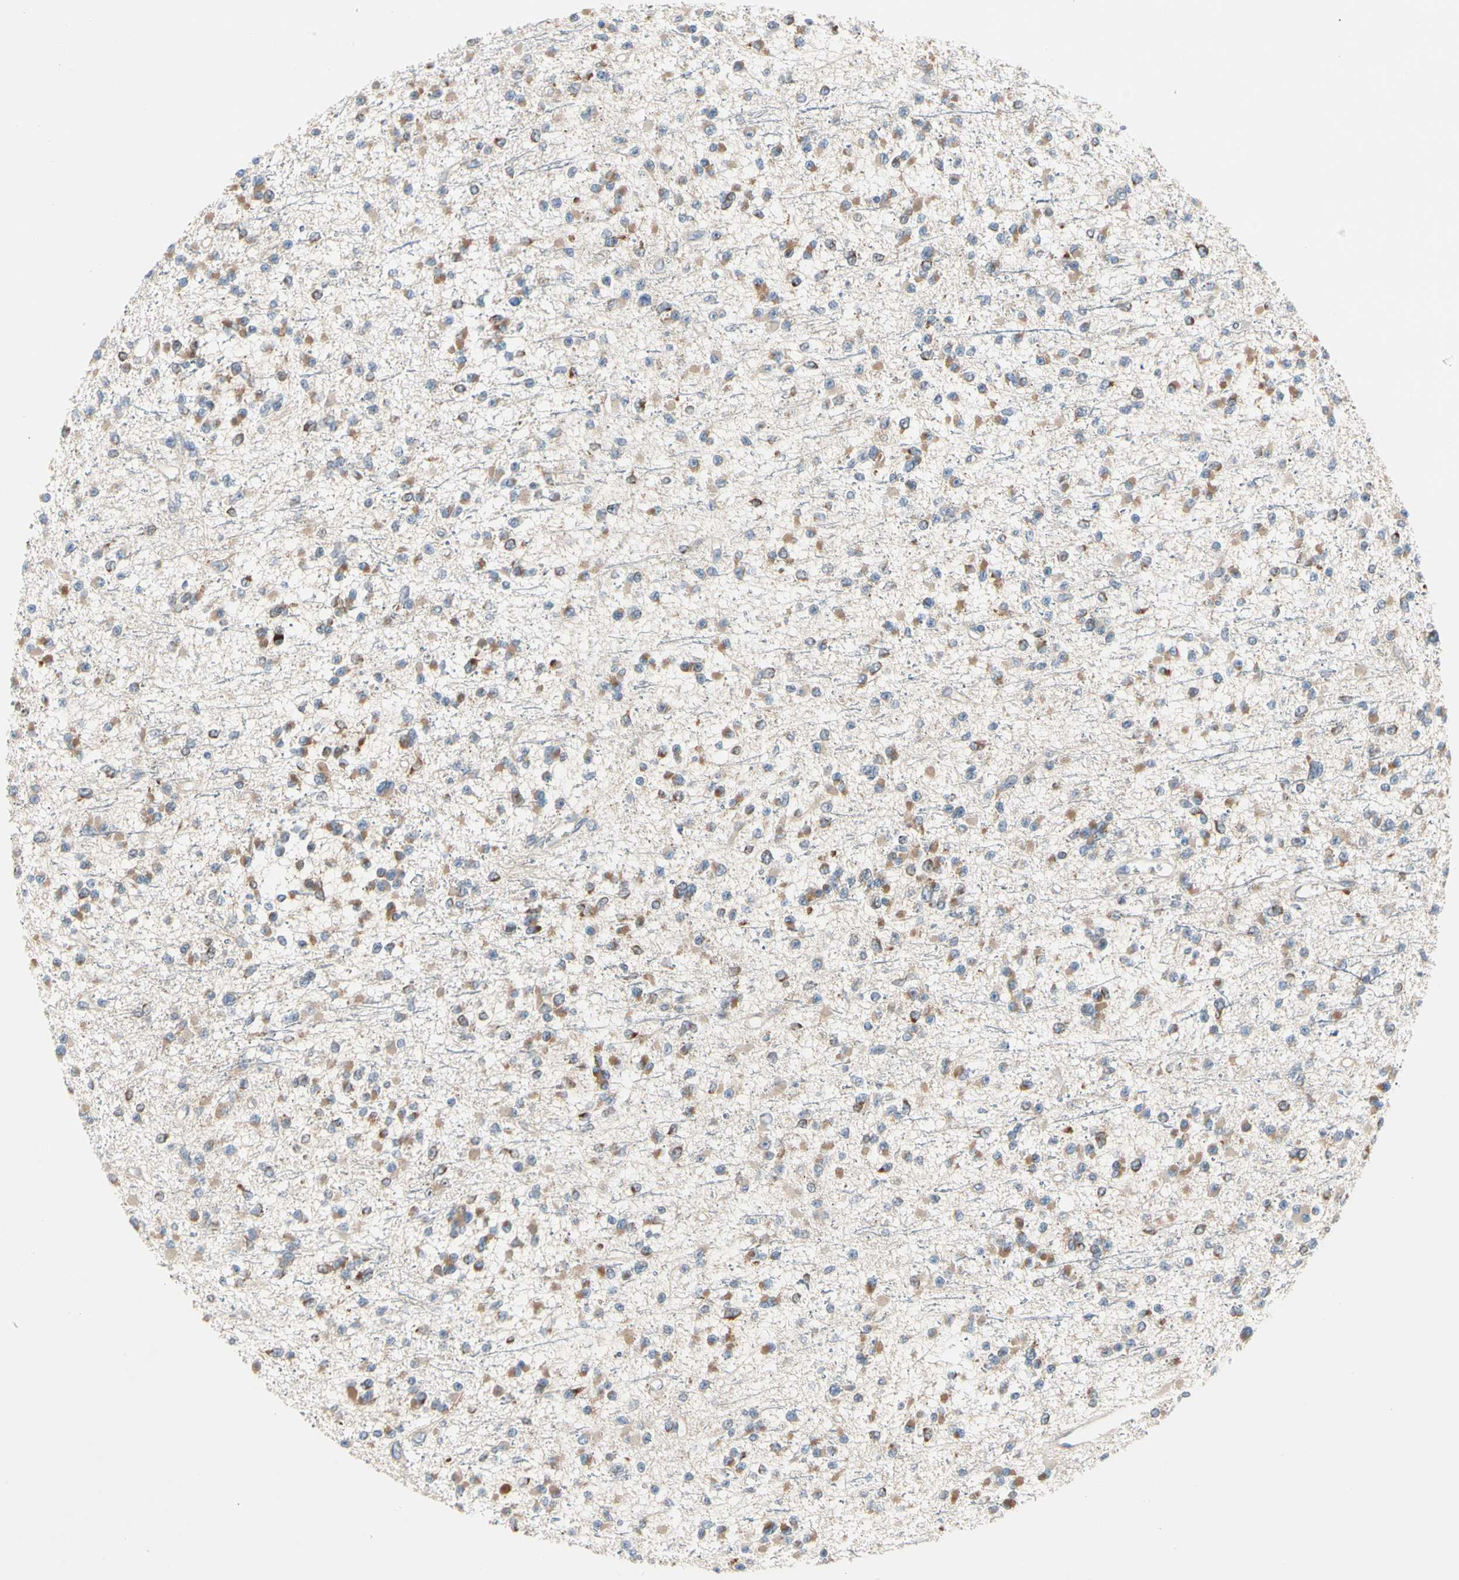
{"staining": {"intensity": "moderate", "quantity": ">75%", "location": "cytoplasmic/membranous"}, "tissue": "glioma", "cell_type": "Tumor cells", "image_type": "cancer", "snomed": [{"axis": "morphology", "description": "Glioma, malignant, Low grade"}, {"axis": "topography", "description": "Brain"}], "caption": "High-power microscopy captured an immunohistochemistry (IHC) micrograph of glioma, revealing moderate cytoplasmic/membranous expression in about >75% of tumor cells.", "gene": "MARK1", "patient": {"sex": "female", "age": 22}}